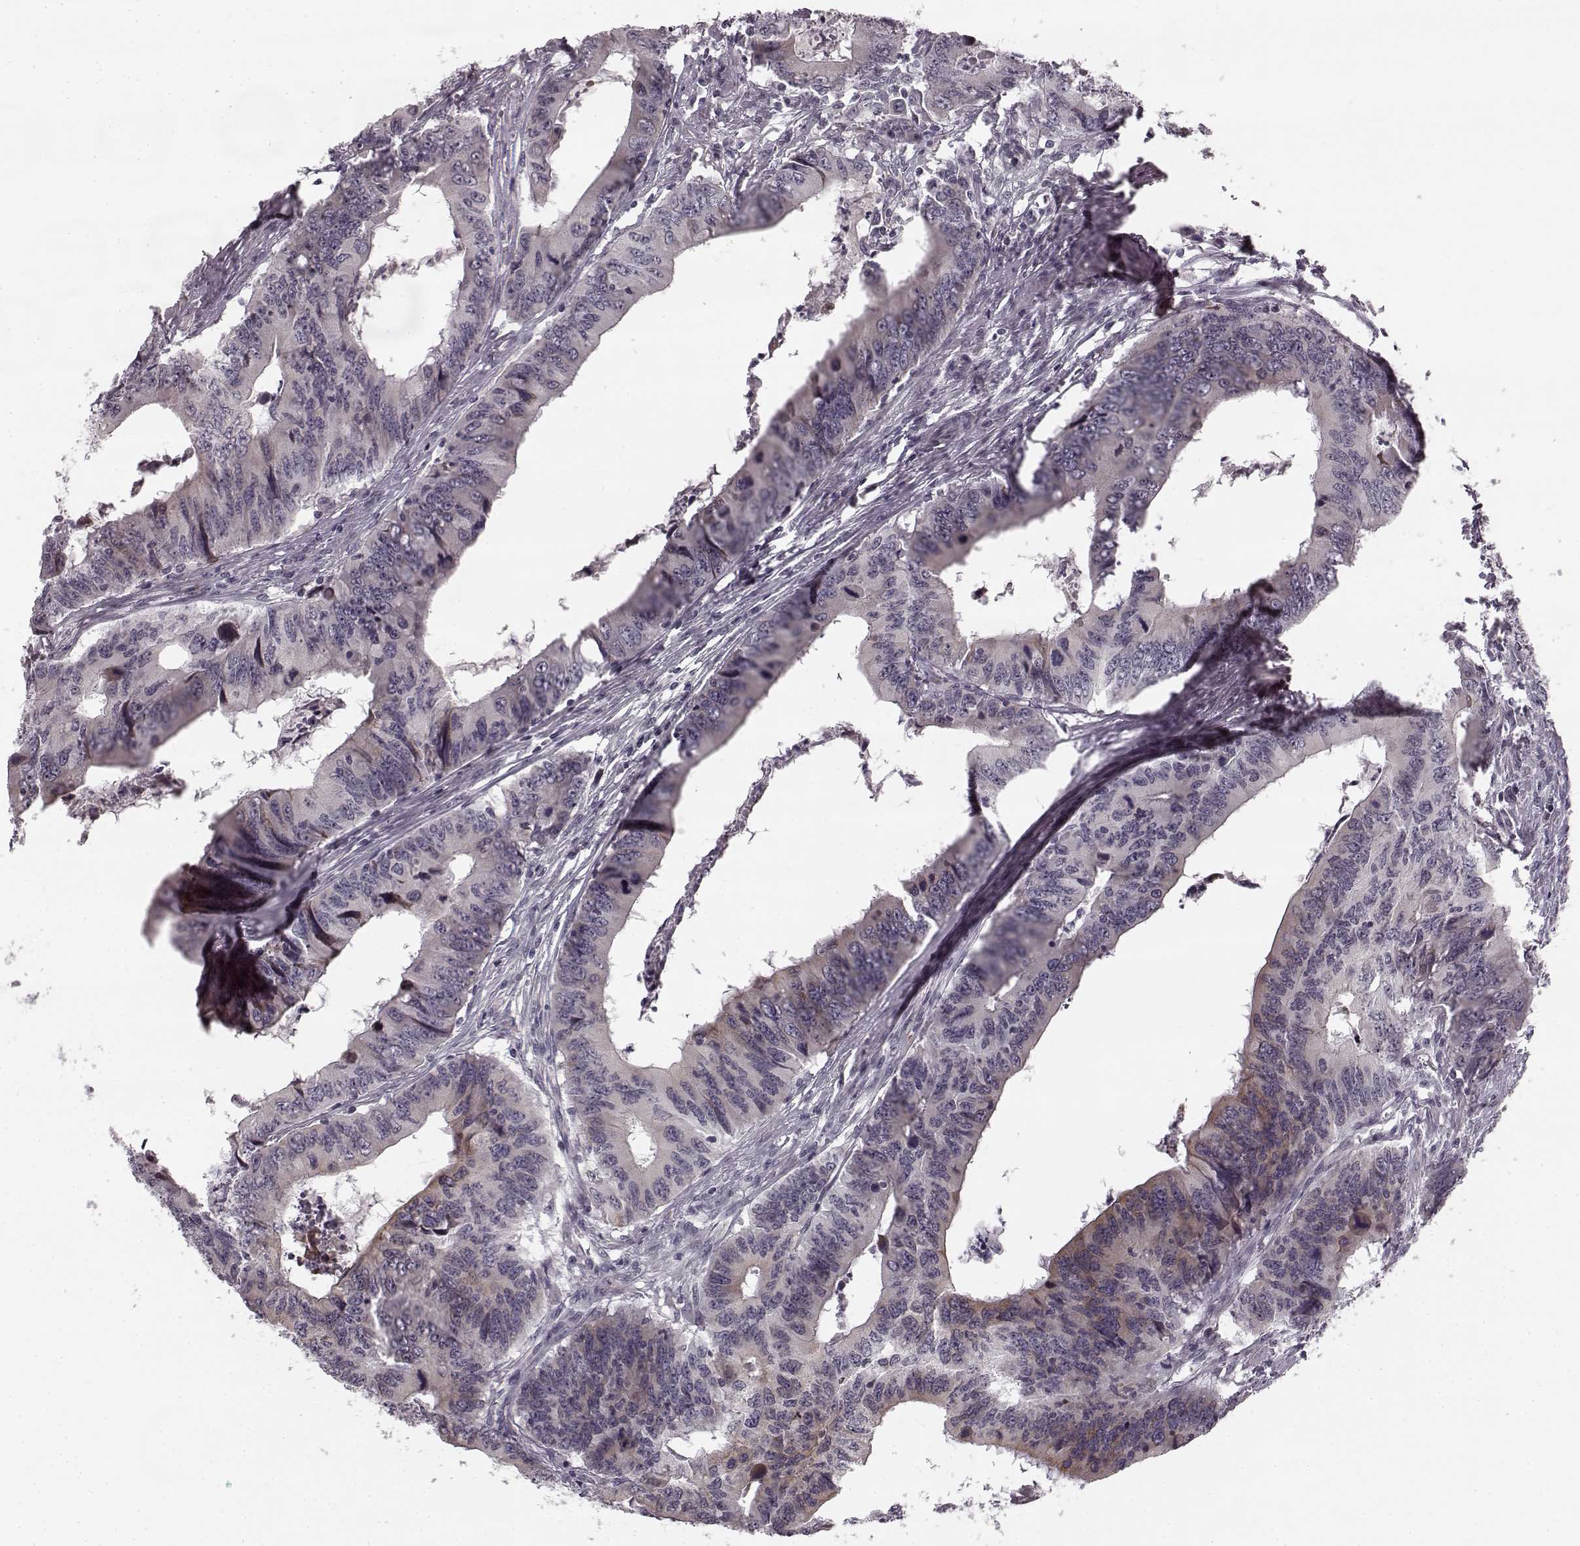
{"staining": {"intensity": "moderate", "quantity": "25%-75%", "location": "cytoplasmic/membranous"}, "tissue": "colorectal cancer", "cell_type": "Tumor cells", "image_type": "cancer", "snomed": [{"axis": "morphology", "description": "Adenocarcinoma, NOS"}, {"axis": "topography", "description": "Colon"}], "caption": "Protein expression analysis of human colorectal cancer (adenocarcinoma) reveals moderate cytoplasmic/membranous staining in approximately 25%-75% of tumor cells. Ihc stains the protein of interest in brown and the nuclei are stained blue.", "gene": "FAM234B", "patient": {"sex": "male", "age": 53}}